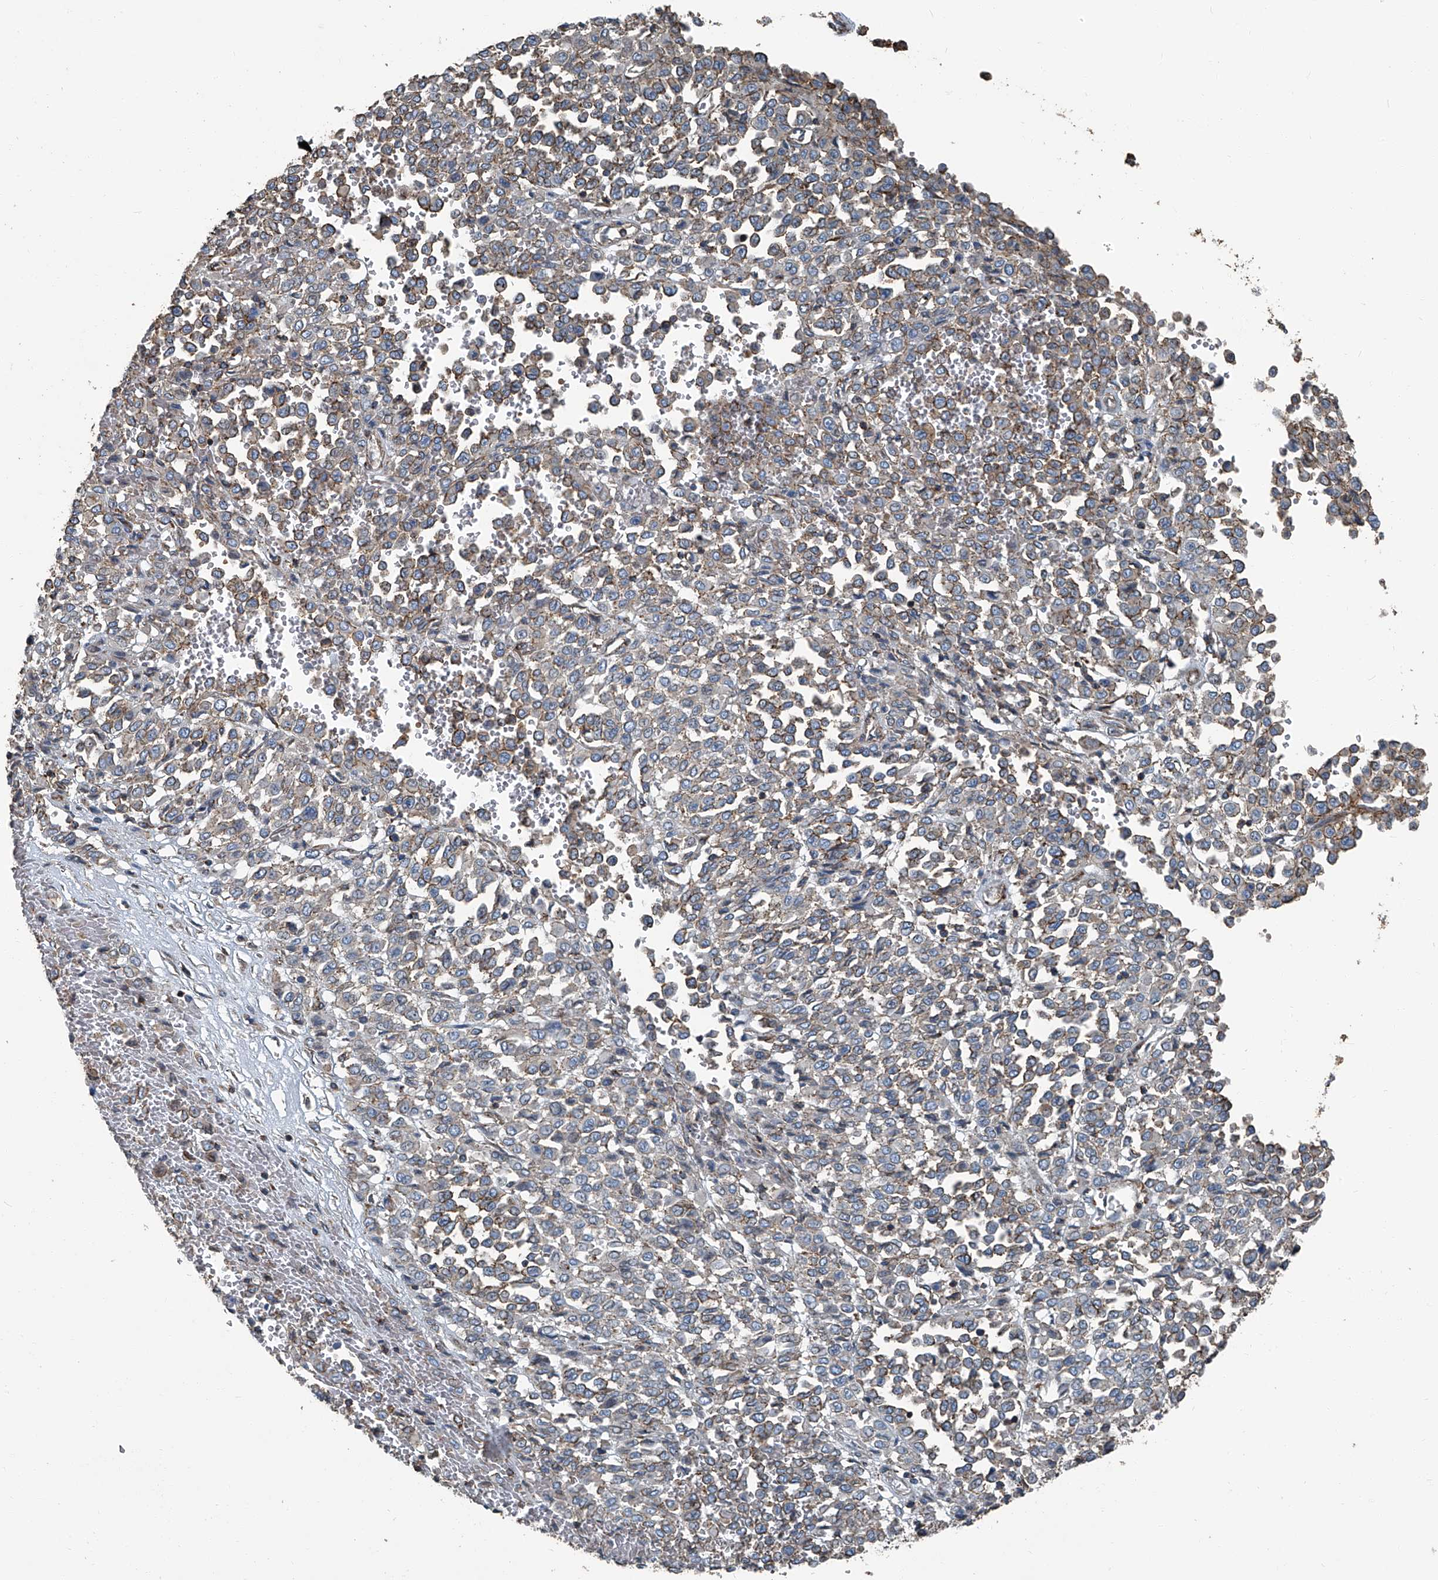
{"staining": {"intensity": "weak", "quantity": "25%-75%", "location": "cytoplasmic/membranous"}, "tissue": "melanoma", "cell_type": "Tumor cells", "image_type": "cancer", "snomed": [{"axis": "morphology", "description": "Malignant melanoma, Metastatic site"}, {"axis": "topography", "description": "Pancreas"}], "caption": "Immunohistochemical staining of human malignant melanoma (metastatic site) demonstrates low levels of weak cytoplasmic/membranous positivity in about 25%-75% of tumor cells. (DAB (3,3'-diaminobenzidine) = brown stain, brightfield microscopy at high magnification).", "gene": "SEPTIN7", "patient": {"sex": "female", "age": 30}}